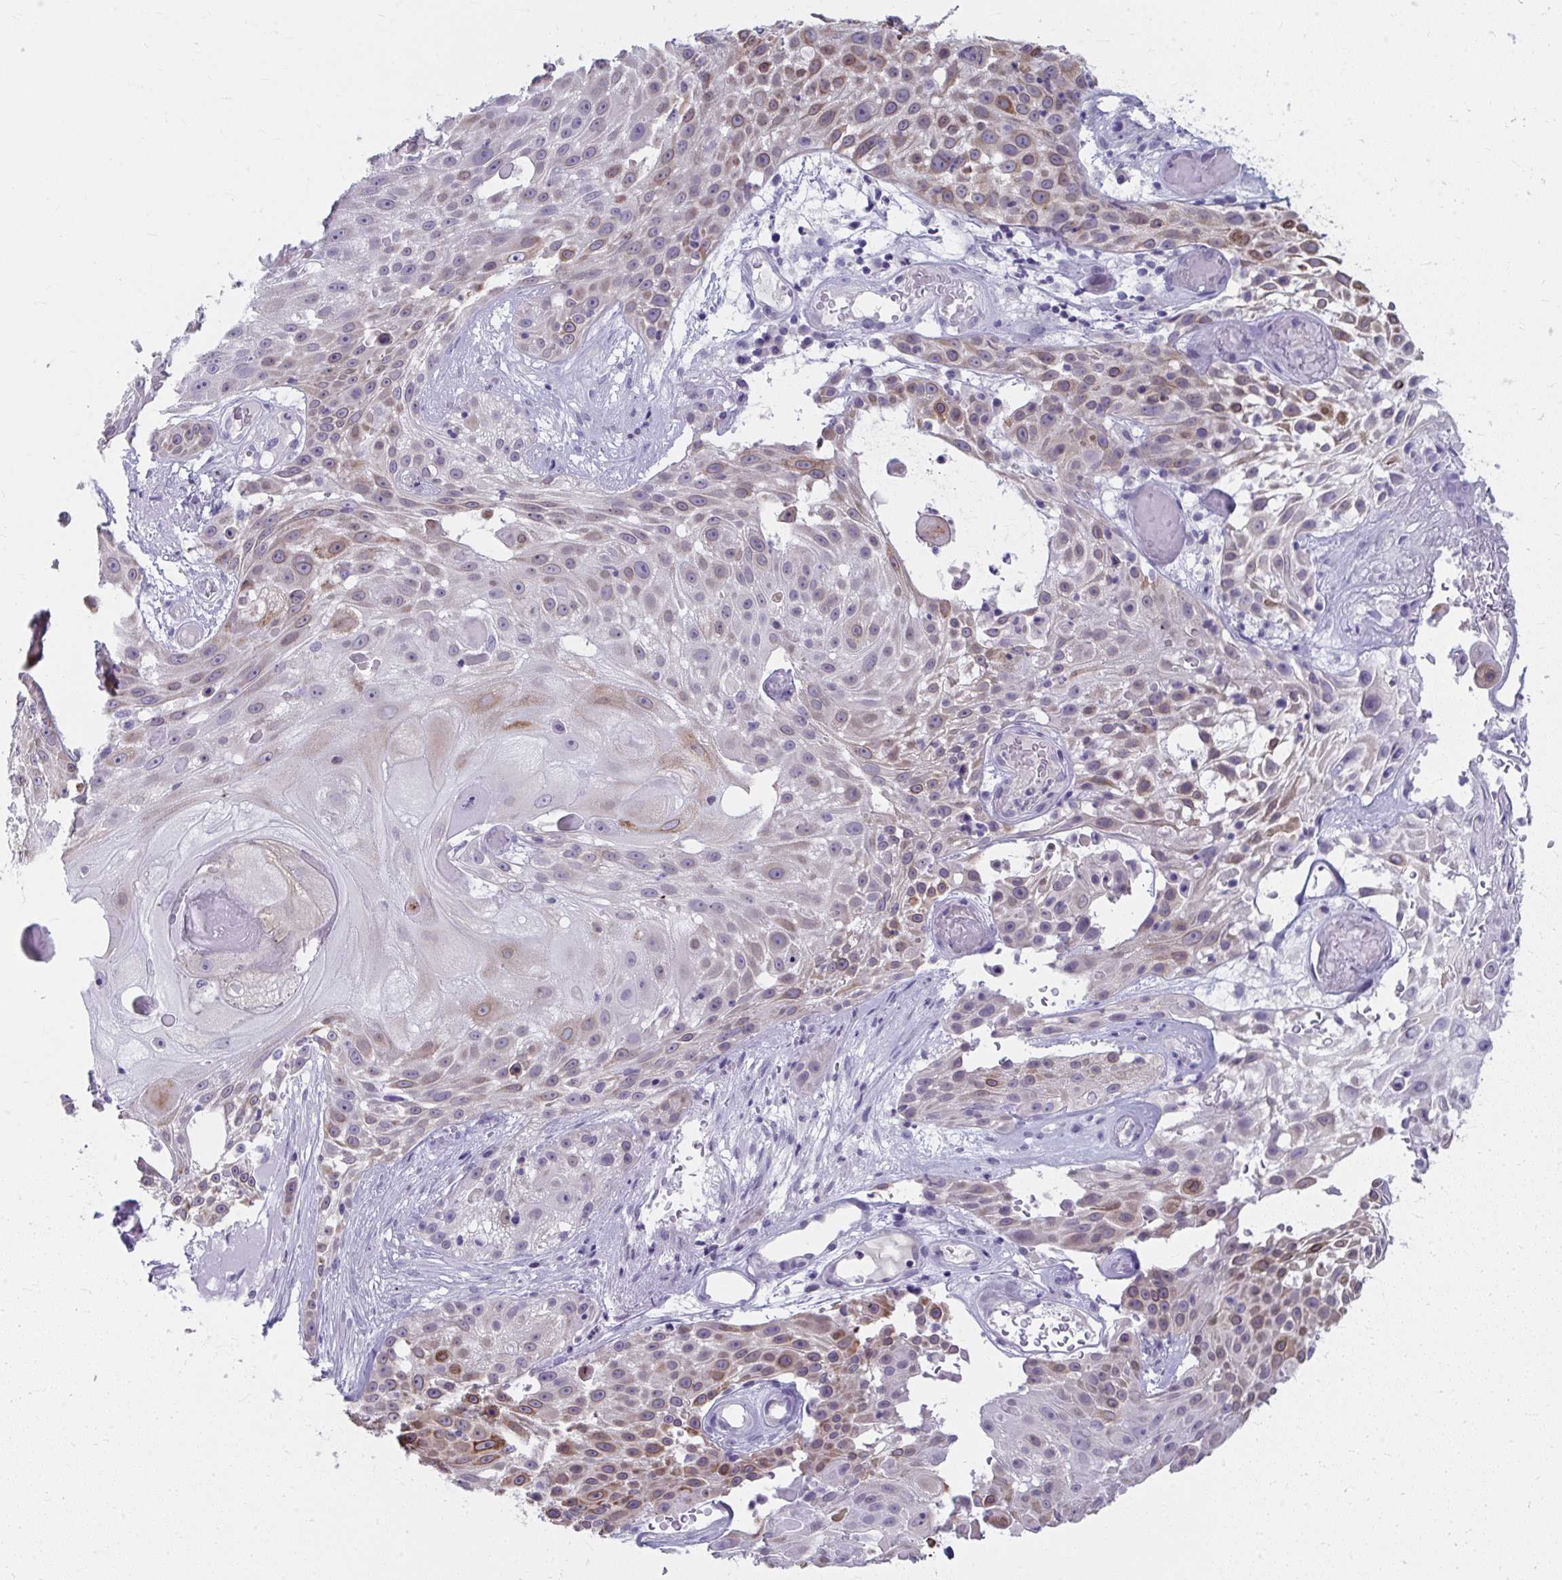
{"staining": {"intensity": "moderate", "quantity": "<25%", "location": "cytoplasmic/membranous"}, "tissue": "skin cancer", "cell_type": "Tumor cells", "image_type": "cancer", "snomed": [{"axis": "morphology", "description": "Squamous cell carcinoma, NOS"}, {"axis": "topography", "description": "Skin"}], "caption": "Immunohistochemical staining of squamous cell carcinoma (skin) demonstrates moderate cytoplasmic/membranous protein staining in approximately <25% of tumor cells.", "gene": "UGT3A2", "patient": {"sex": "female", "age": 86}}